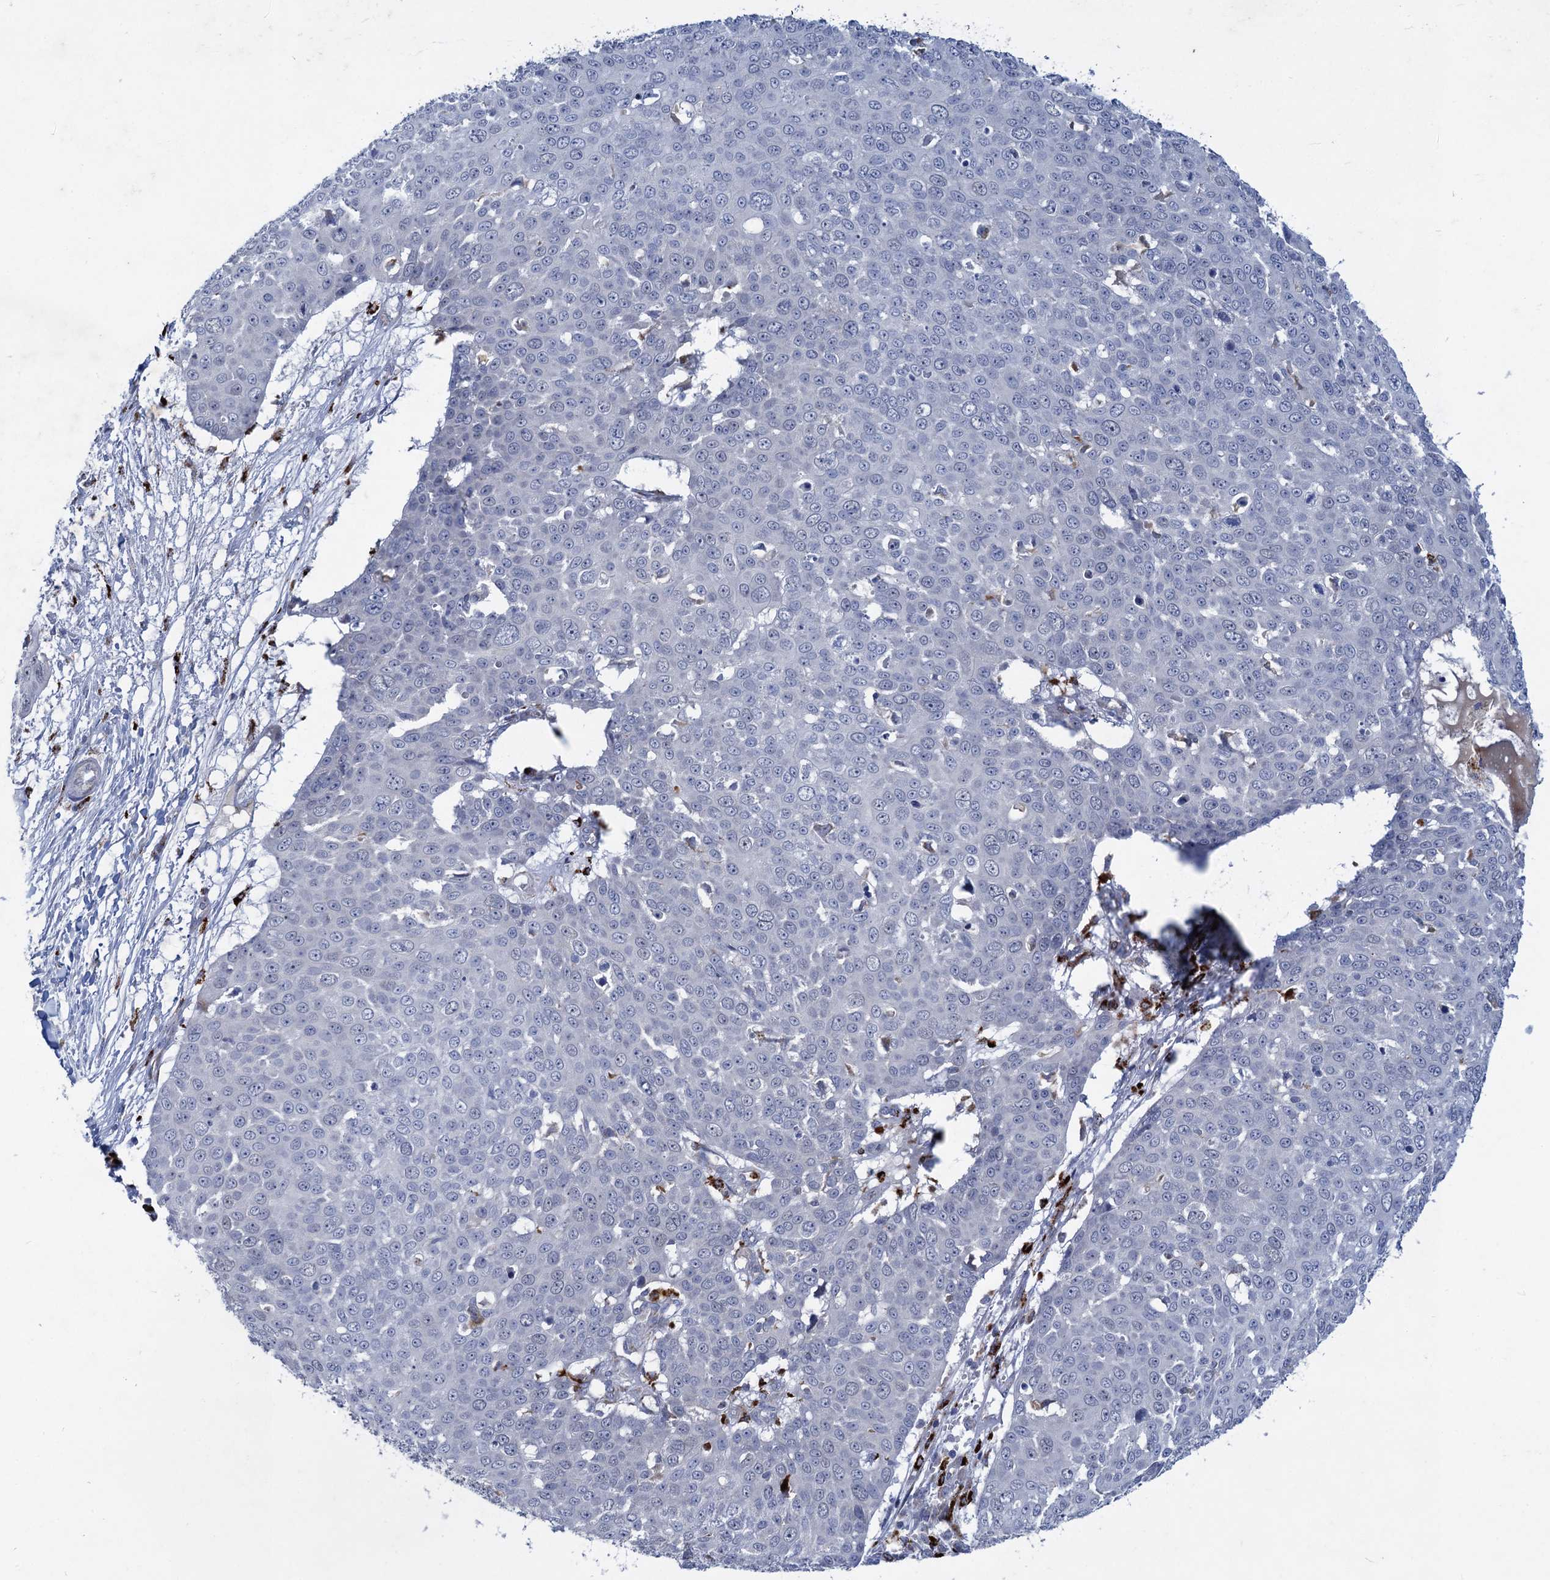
{"staining": {"intensity": "negative", "quantity": "none", "location": "none"}, "tissue": "skin cancer", "cell_type": "Tumor cells", "image_type": "cancer", "snomed": [{"axis": "morphology", "description": "Squamous cell carcinoma, NOS"}, {"axis": "topography", "description": "Skin"}], "caption": "Immunohistochemistry photomicrograph of neoplastic tissue: skin cancer stained with DAB (3,3'-diaminobenzidine) demonstrates no significant protein expression in tumor cells.", "gene": "ANKS3", "patient": {"sex": "male", "age": 71}}